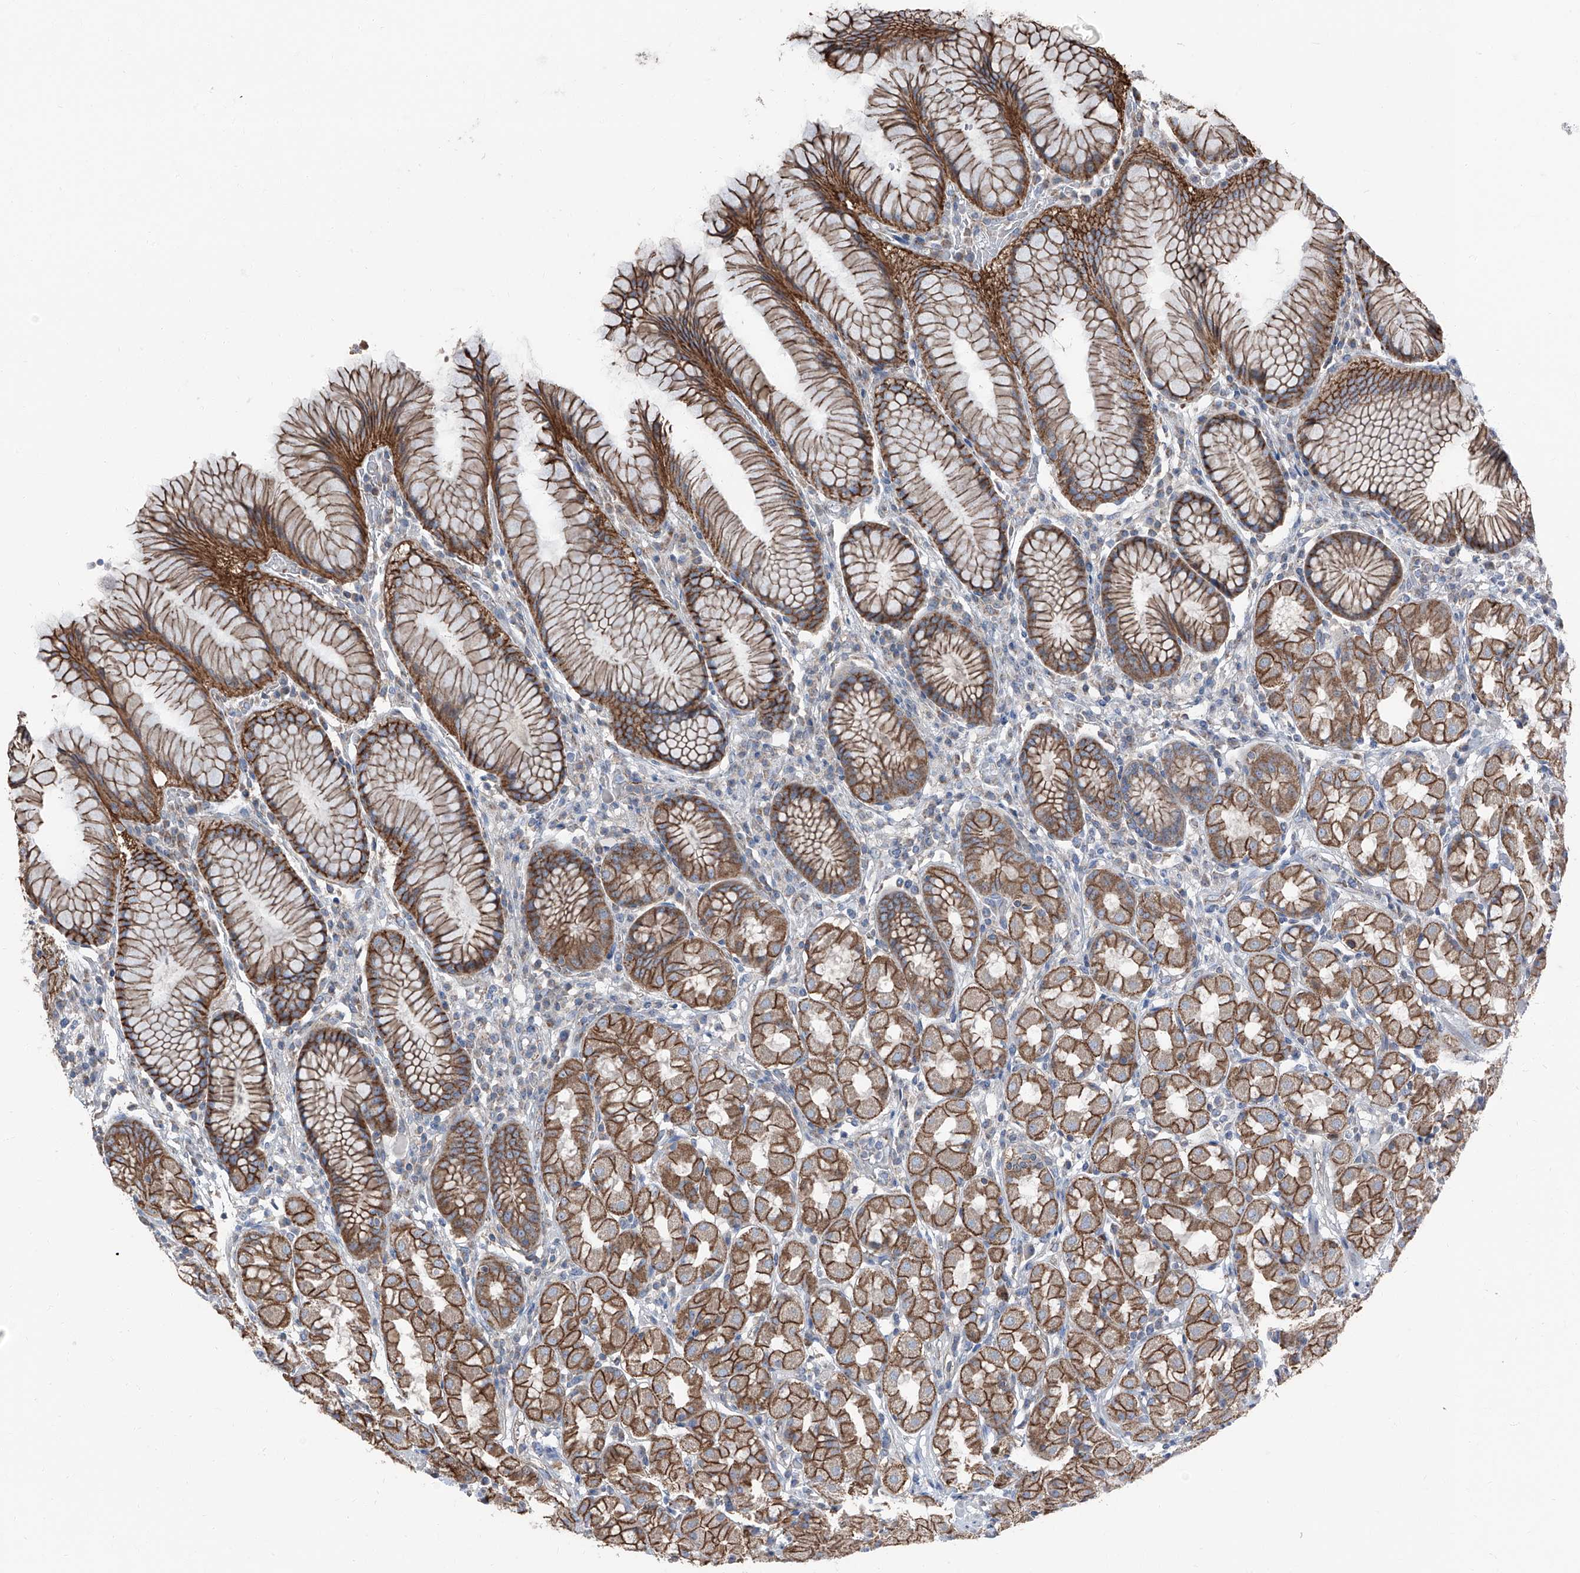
{"staining": {"intensity": "moderate", "quantity": ">75%", "location": "cytoplasmic/membranous"}, "tissue": "stomach", "cell_type": "Glandular cells", "image_type": "normal", "snomed": [{"axis": "morphology", "description": "Normal tissue, NOS"}, {"axis": "topography", "description": "Stomach, lower"}], "caption": "Immunohistochemical staining of unremarkable human stomach exhibits >75% levels of moderate cytoplasmic/membranous protein staining in about >75% of glandular cells.", "gene": "GPR142", "patient": {"sex": "female", "age": 56}}